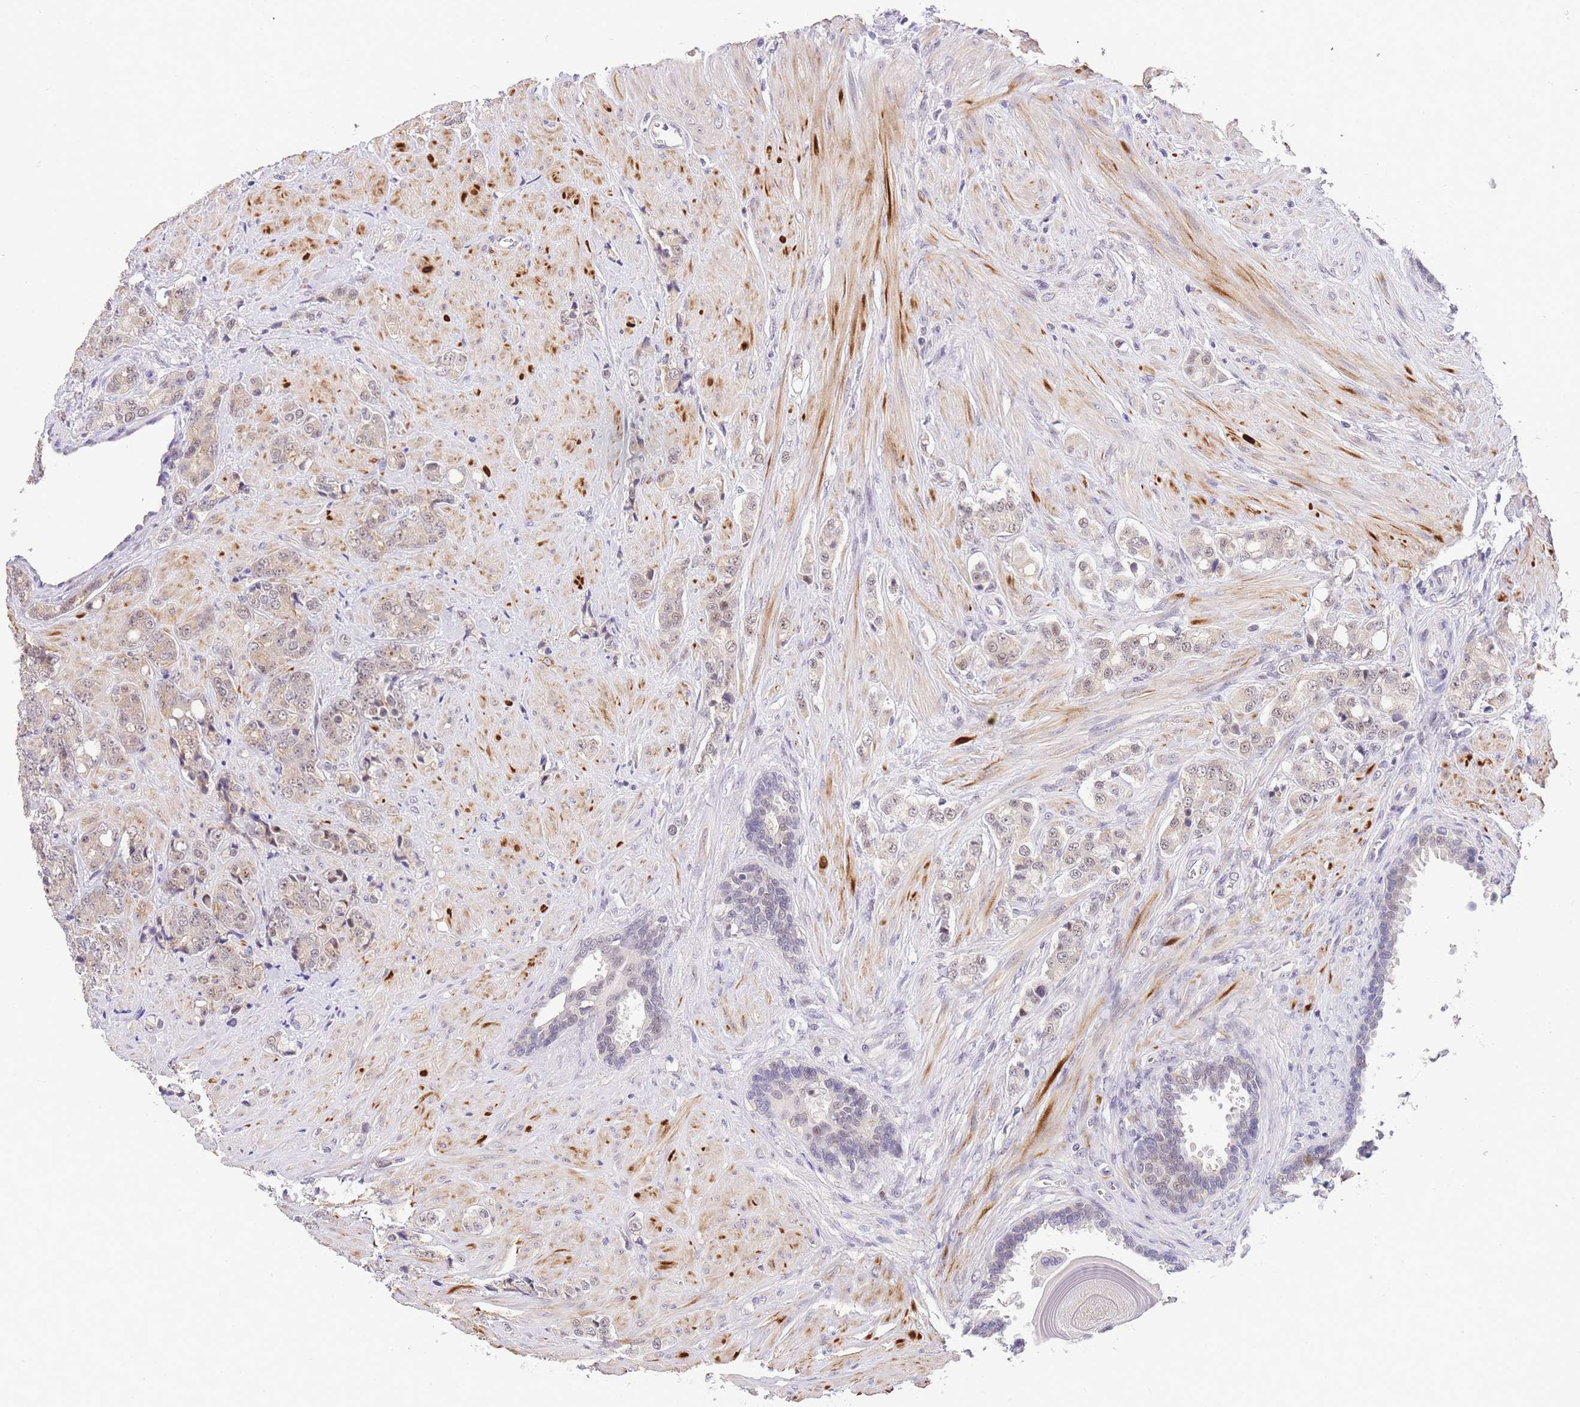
{"staining": {"intensity": "weak", "quantity": "25%-75%", "location": "nuclear"}, "tissue": "prostate cancer", "cell_type": "Tumor cells", "image_type": "cancer", "snomed": [{"axis": "morphology", "description": "Adenocarcinoma, High grade"}, {"axis": "topography", "description": "Prostate"}], "caption": "Immunohistochemistry (IHC) of human prostate cancer exhibits low levels of weak nuclear staining in approximately 25%-75% of tumor cells. The staining is performed using DAB brown chromogen to label protein expression. The nuclei are counter-stained blue using hematoxylin.", "gene": "SLC35F2", "patient": {"sex": "male", "age": 62}}